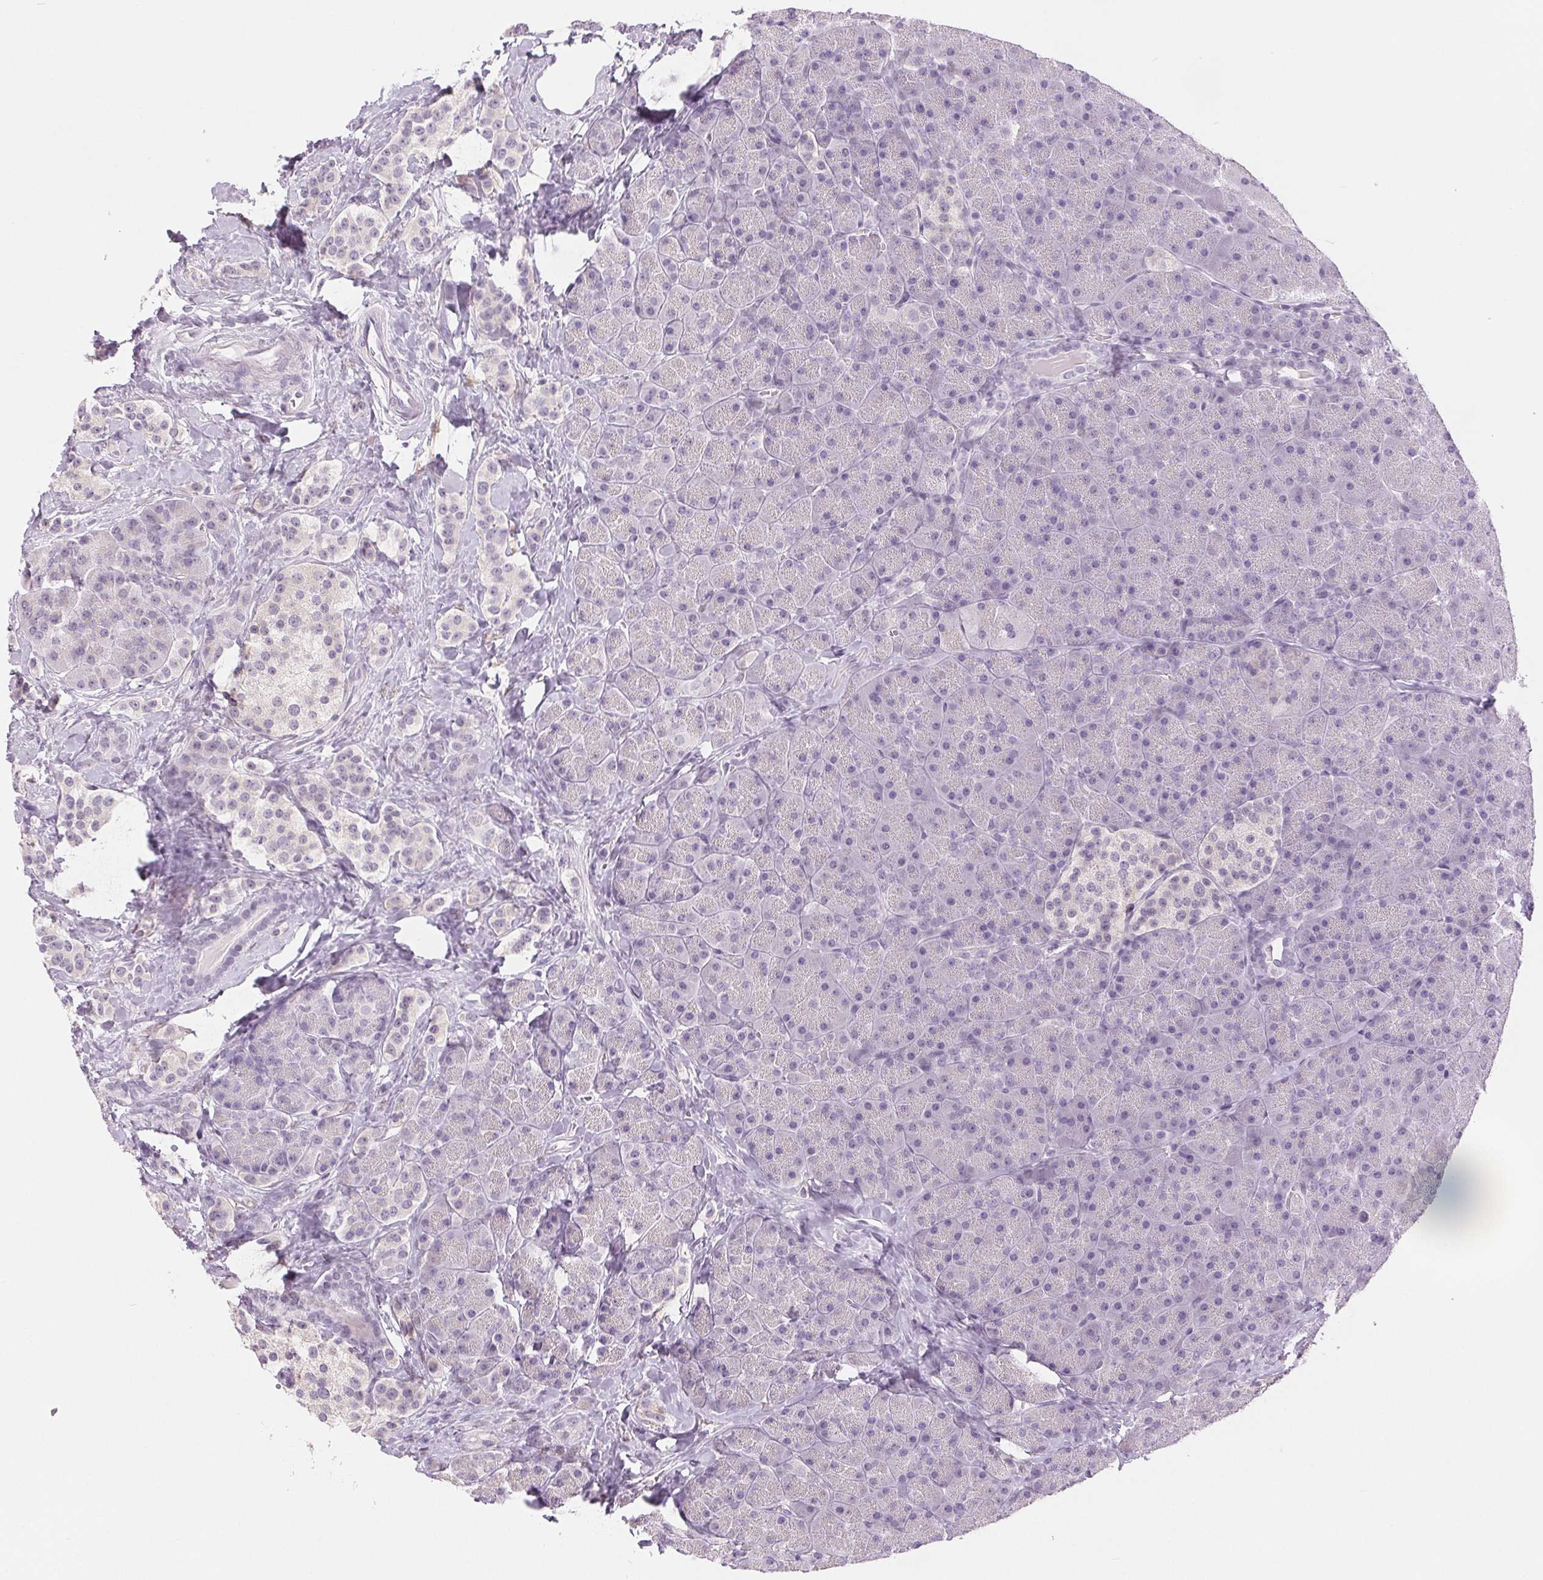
{"staining": {"intensity": "negative", "quantity": "none", "location": "none"}, "tissue": "carcinoid", "cell_type": "Tumor cells", "image_type": "cancer", "snomed": [{"axis": "morphology", "description": "Normal tissue, NOS"}, {"axis": "morphology", "description": "Carcinoid, malignant, NOS"}, {"axis": "topography", "description": "Pancreas"}], "caption": "The histopathology image demonstrates no staining of tumor cells in carcinoid.", "gene": "DNAJC6", "patient": {"sex": "male", "age": 36}}